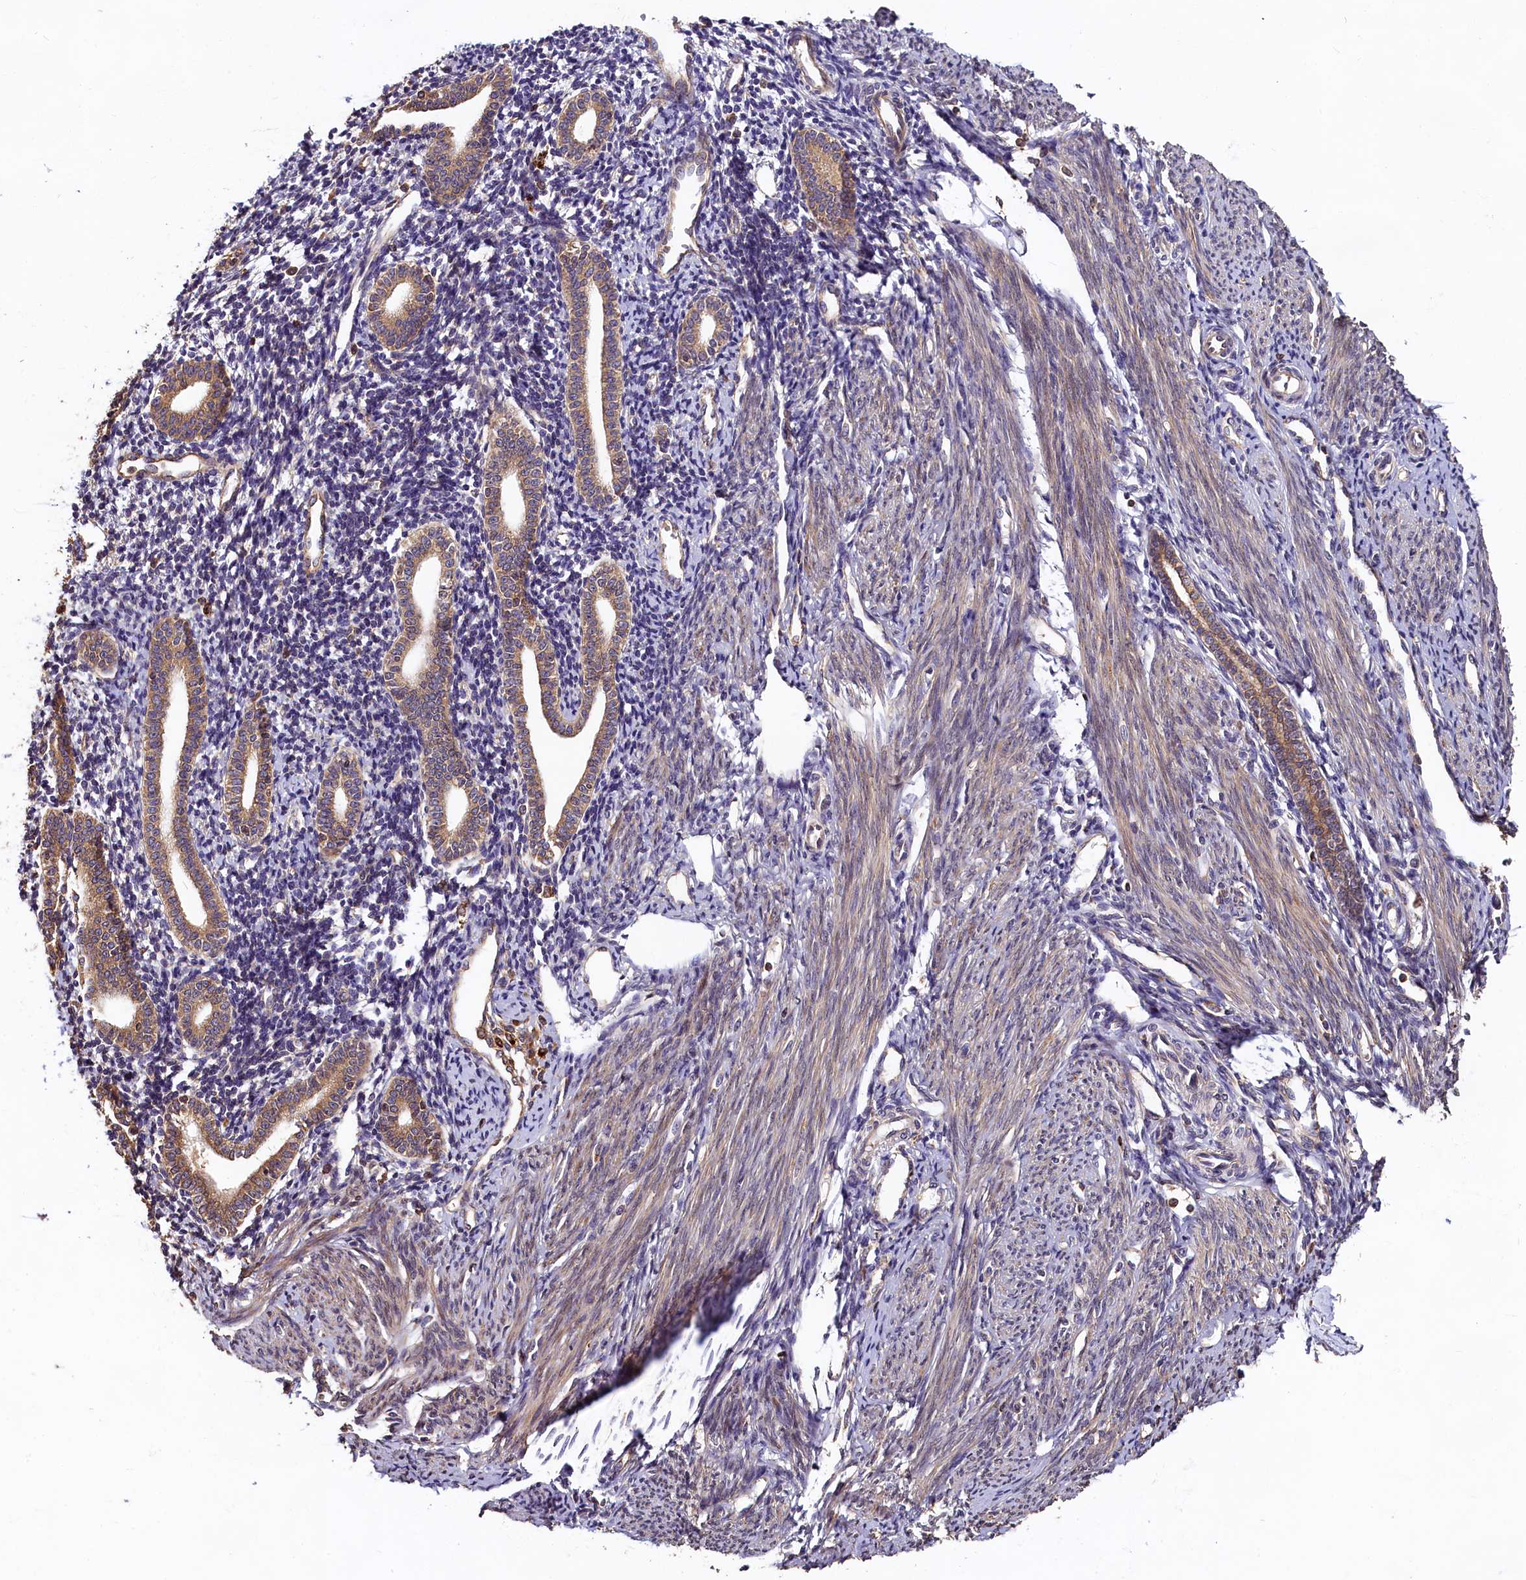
{"staining": {"intensity": "weak", "quantity": "25%-75%", "location": "cytoplasmic/membranous"}, "tissue": "endometrium", "cell_type": "Cells in endometrial stroma", "image_type": "normal", "snomed": [{"axis": "morphology", "description": "Normal tissue, NOS"}, {"axis": "topography", "description": "Endometrium"}], "caption": "Protein expression by immunohistochemistry (IHC) reveals weak cytoplasmic/membranous staining in about 25%-75% of cells in endometrial stroma in normal endometrium.", "gene": "HMOX2", "patient": {"sex": "female", "age": 56}}